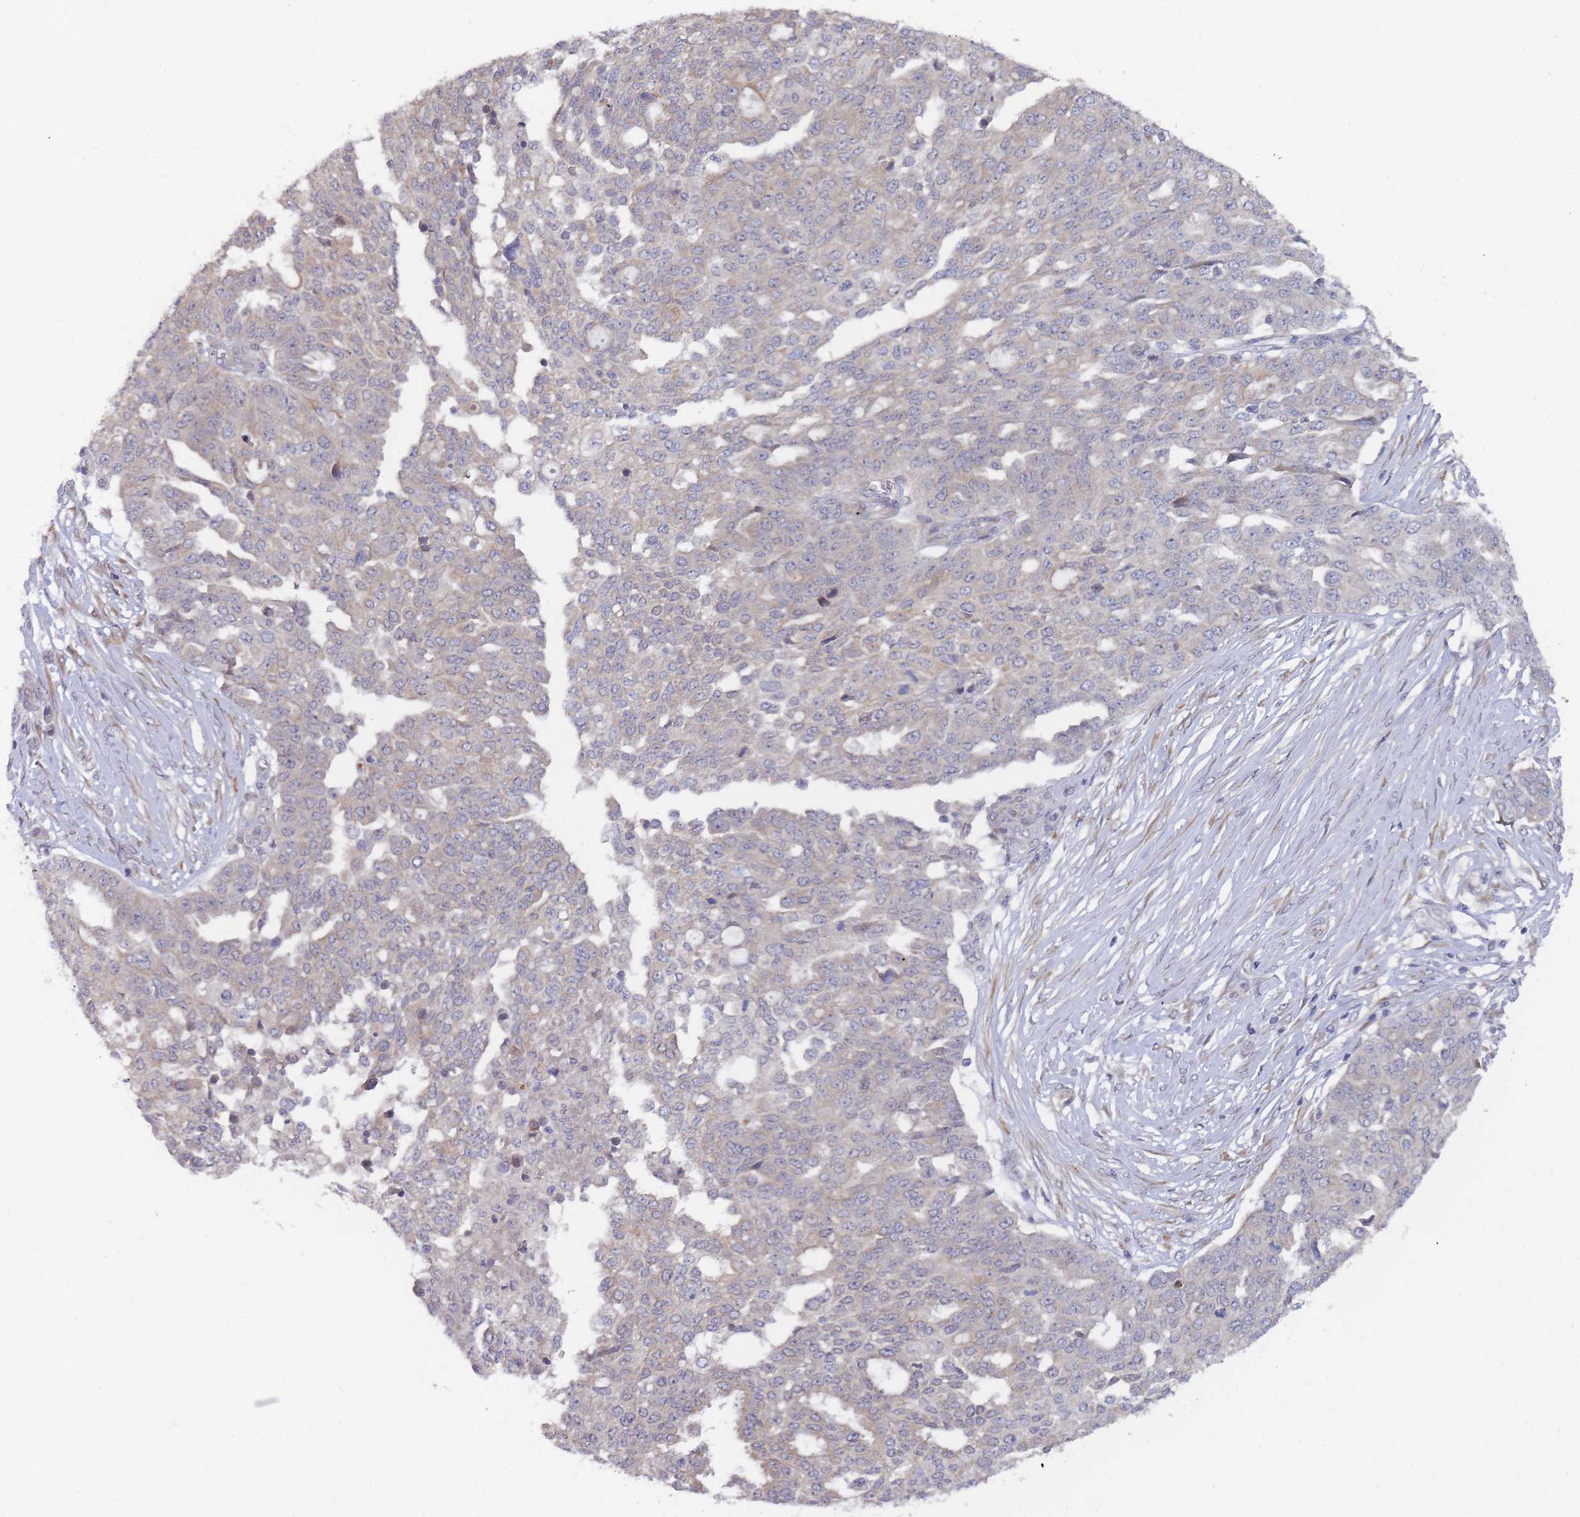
{"staining": {"intensity": "weak", "quantity": "<25%", "location": "cytoplasmic/membranous"}, "tissue": "ovarian cancer", "cell_type": "Tumor cells", "image_type": "cancer", "snomed": [{"axis": "morphology", "description": "Cystadenocarcinoma, serous, NOS"}, {"axis": "topography", "description": "Soft tissue"}, {"axis": "topography", "description": "Ovary"}], "caption": "IHC of human serous cystadenocarcinoma (ovarian) reveals no positivity in tumor cells. (Stains: DAB immunohistochemistry (IHC) with hematoxylin counter stain, Microscopy: brightfield microscopy at high magnification).", "gene": "SLC35F5", "patient": {"sex": "female", "age": 57}}